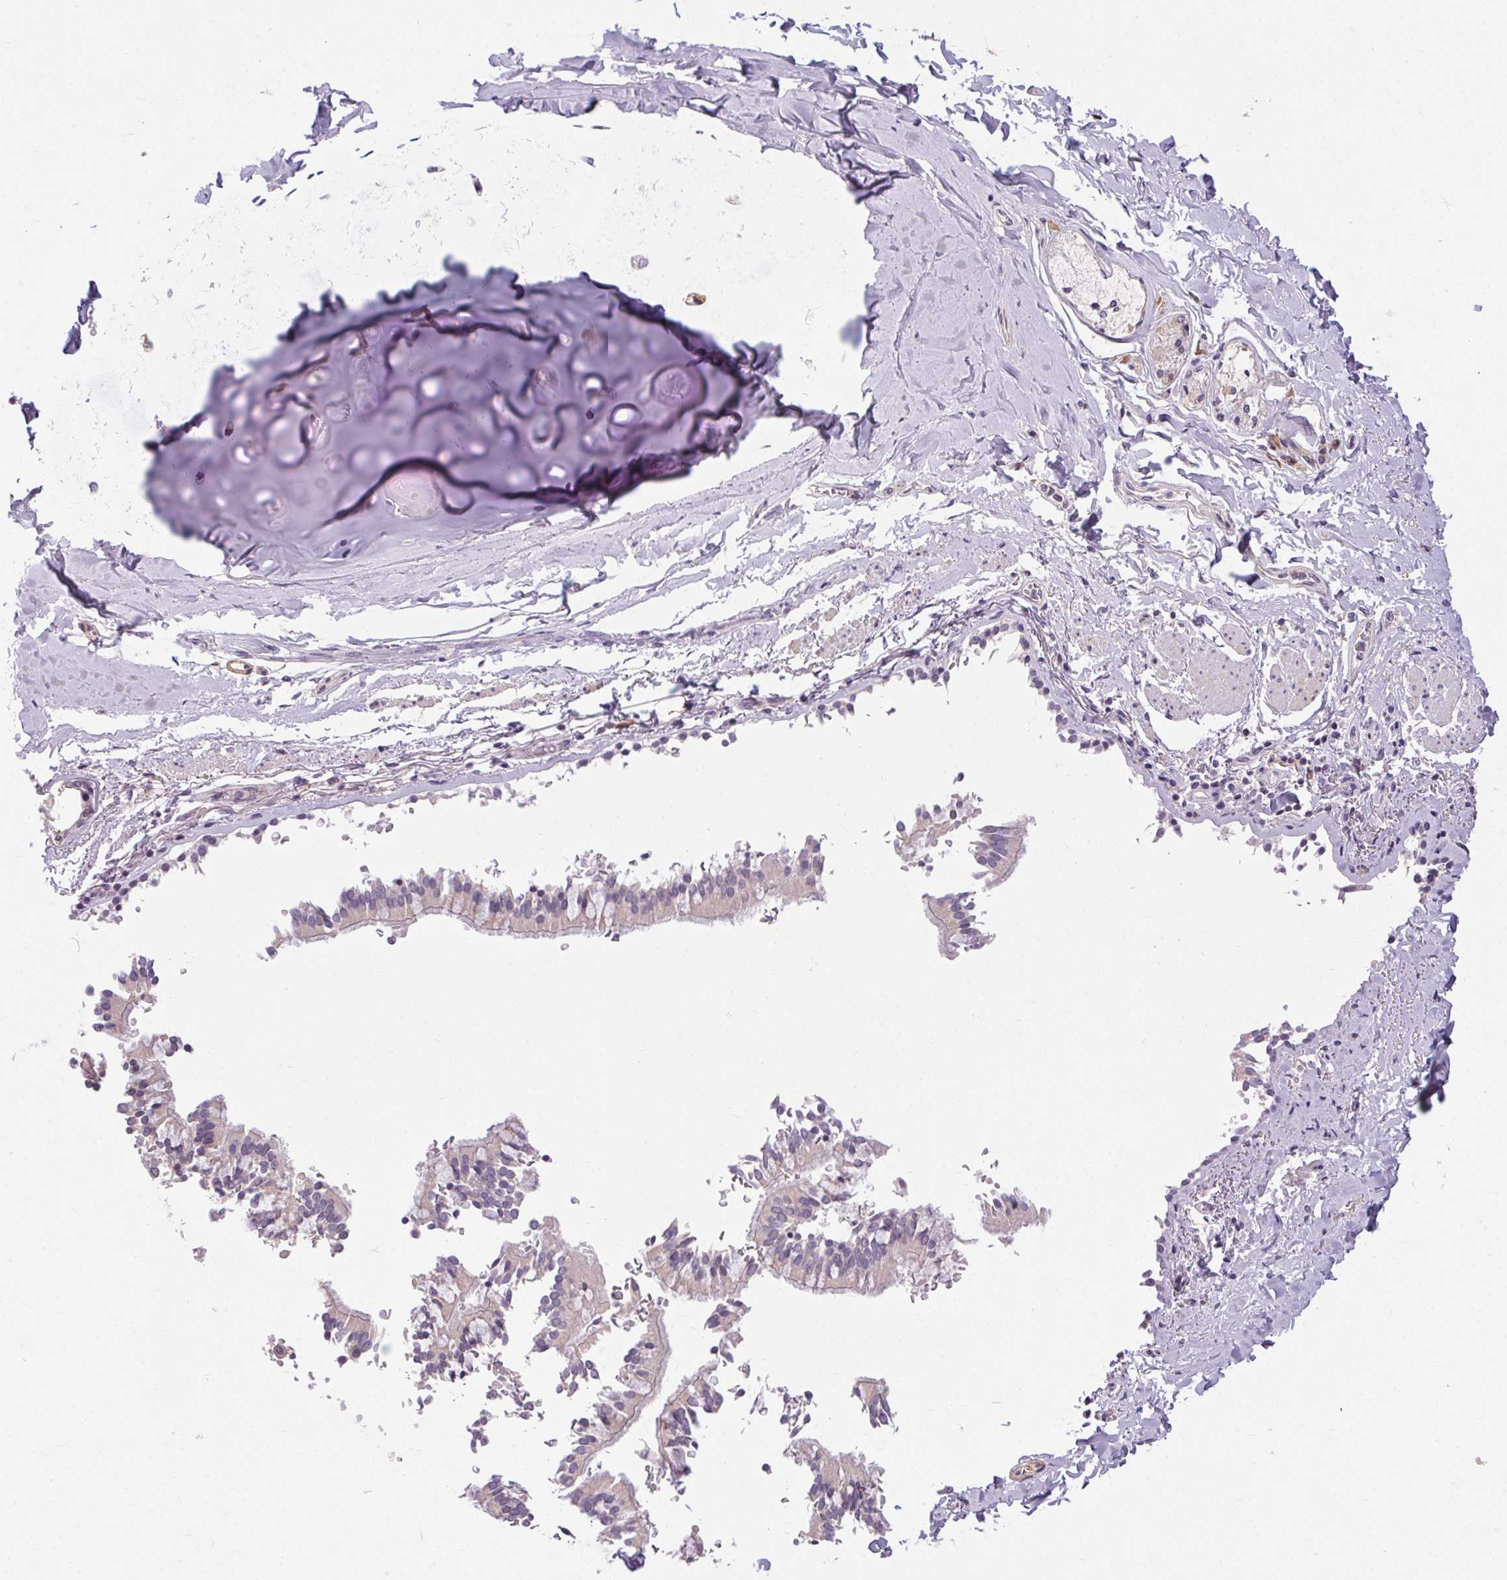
{"staining": {"intensity": "negative", "quantity": "none", "location": "none"}, "tissue": "adipose tissue", "cell_type": "Adipocytes", "image_type": "normal", "snomed": [{"axis": "morphology", "description": "Normal tissue, NOS"}, {"axis": "topography", "description": "Cartilage tissue"}, {"axis": "topography", "description": "Bronchus"}, {"axis": "topography", "description": "Peripheral nerve tissue"}], "caption": "The image shows no staining of adipocytes in benign adipose tissue. (DAB (3,3'-diaminobenzidine) IHC, high magnification).", "gene": "TMEM52B", "patient": {"sex": "male", "age": 67}}